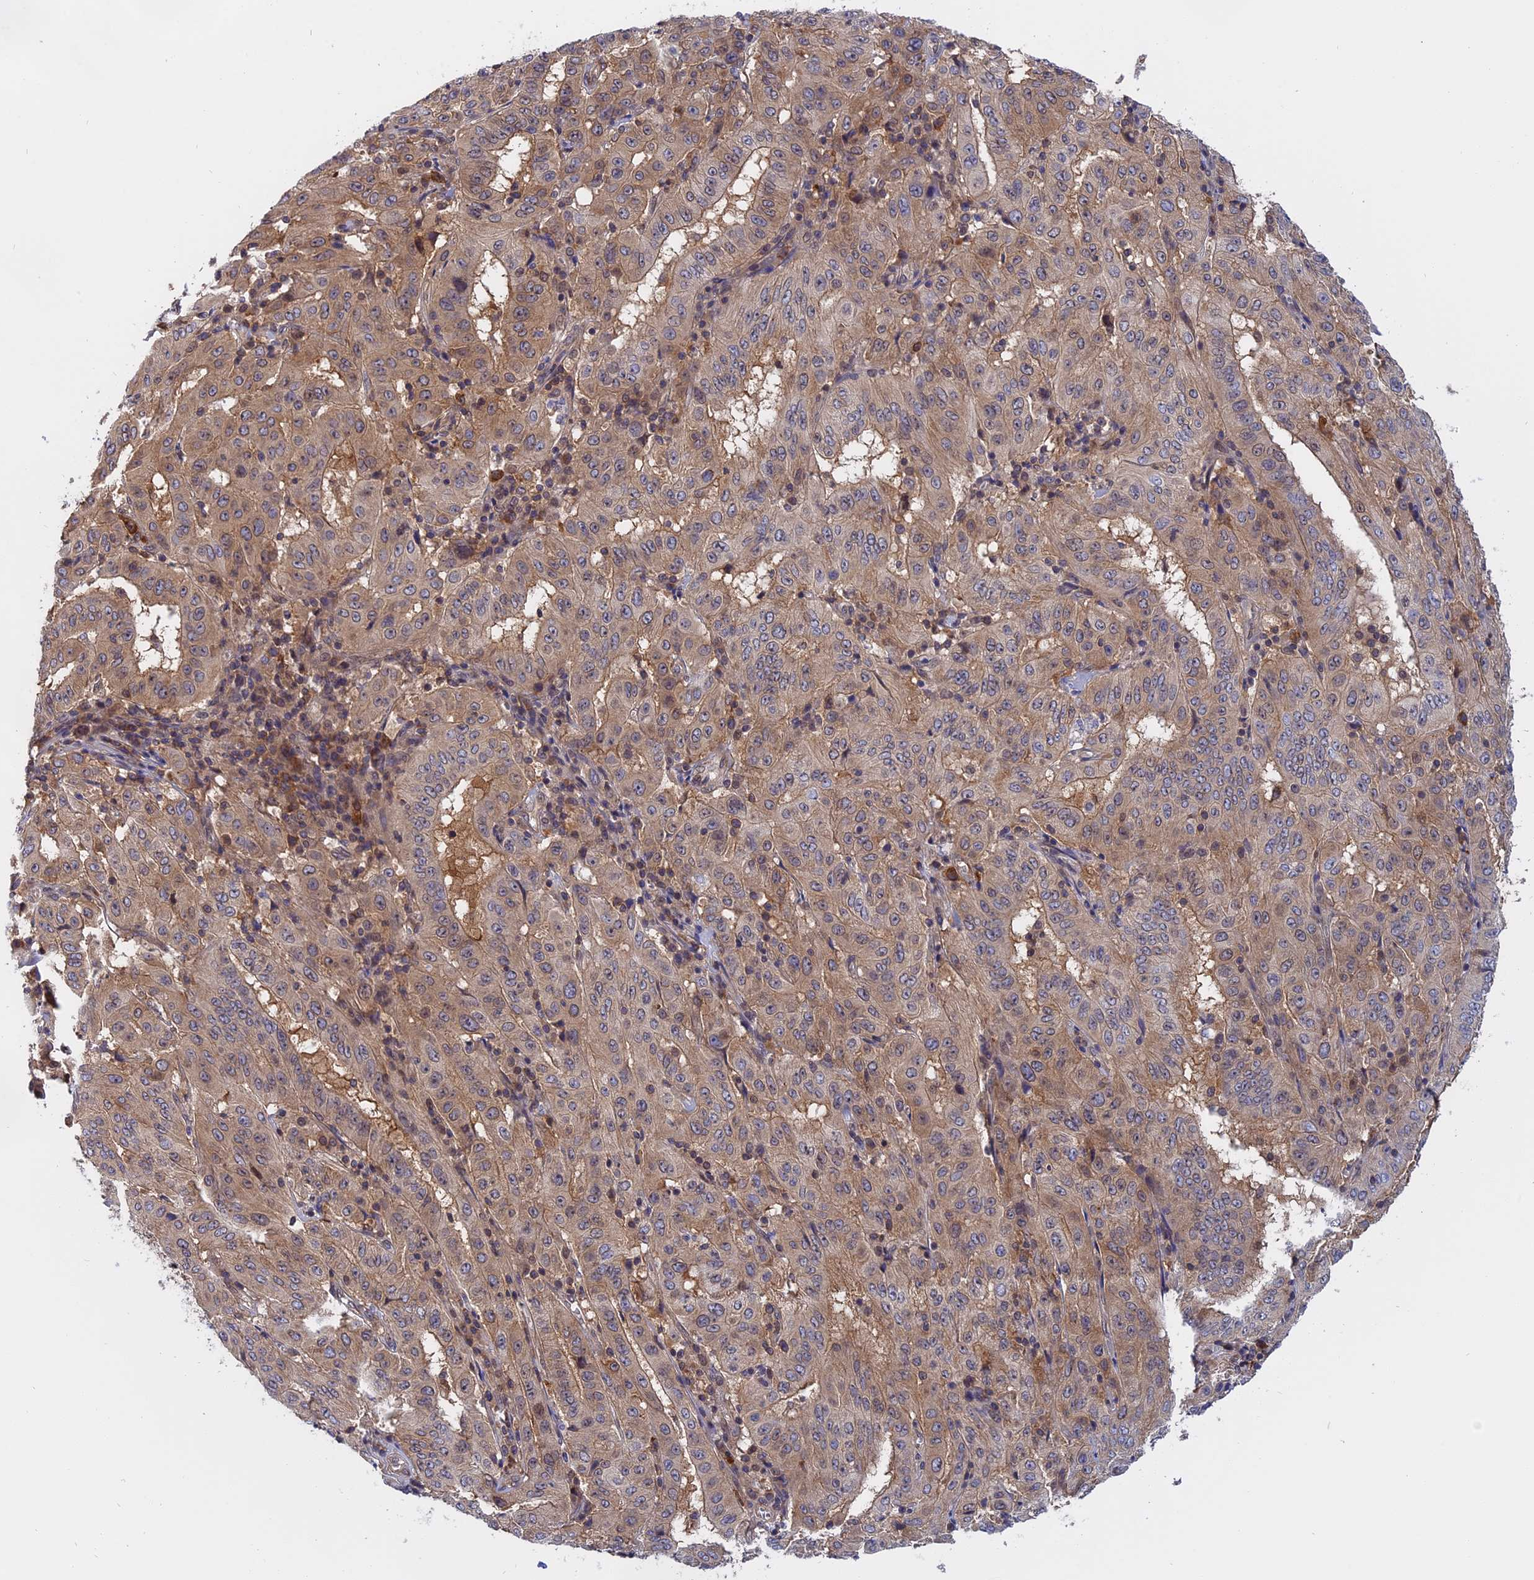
{"staining": {"intensity": "weak", "quantity": ">75%", "location": "cytoplasmic/membranous"}, "tissue": "pancreatic cancer", "cell_type": "Tumor cells", "image_type": "cancer", "snomed": [{"axis": "morphology", "description": "Adenocarcinoma, NOS"}, {"axis": "topography", "description": "Pancreas"}], "caption": "Immunohistochemical staining of human adenocarcinoma (pancreatic) displays weak cytoplasmic/membranous protein staining in about >75% of tumor cells.", "gene": "NAA10", "patient": {"sex": "male", "age": 63}}